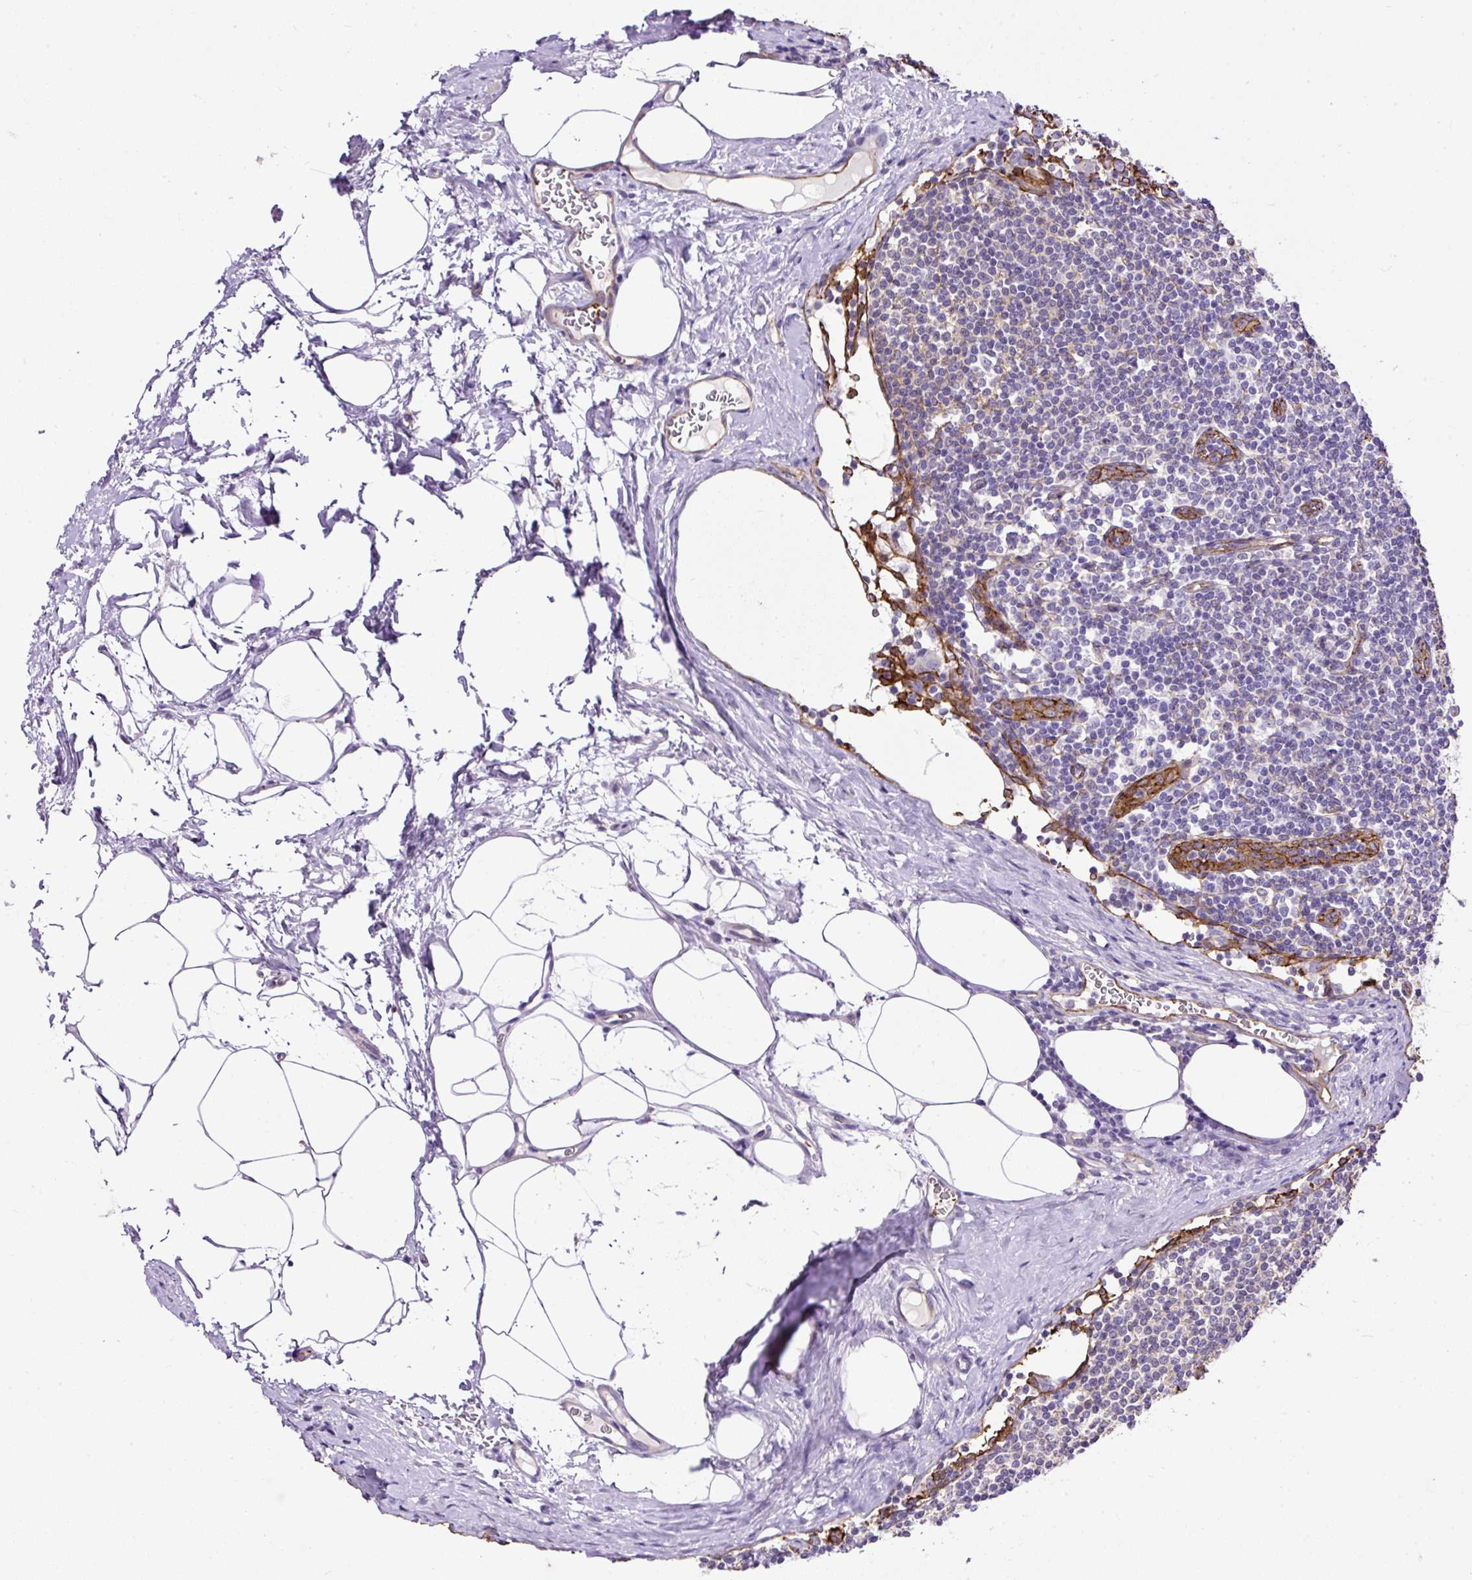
{"staining": {"intensity": "negative", "quantity": "none", "location": "none"}, "tissue": "lymph node", "cell_type": "Germinal center cells", "image_type": "normal", "snomed": [{"axis": "morphology", "description": "Normal tissue, NOS"}, {"axis": "topography", "description": "Lymph node"}], "caption": "High power microscopy micrograph of an IHC image of normal lymph node, revealing no significant positivity in germinal center cells.", "gene": "MAGEB16", "patient": {"sex": "female", "age": 59}}